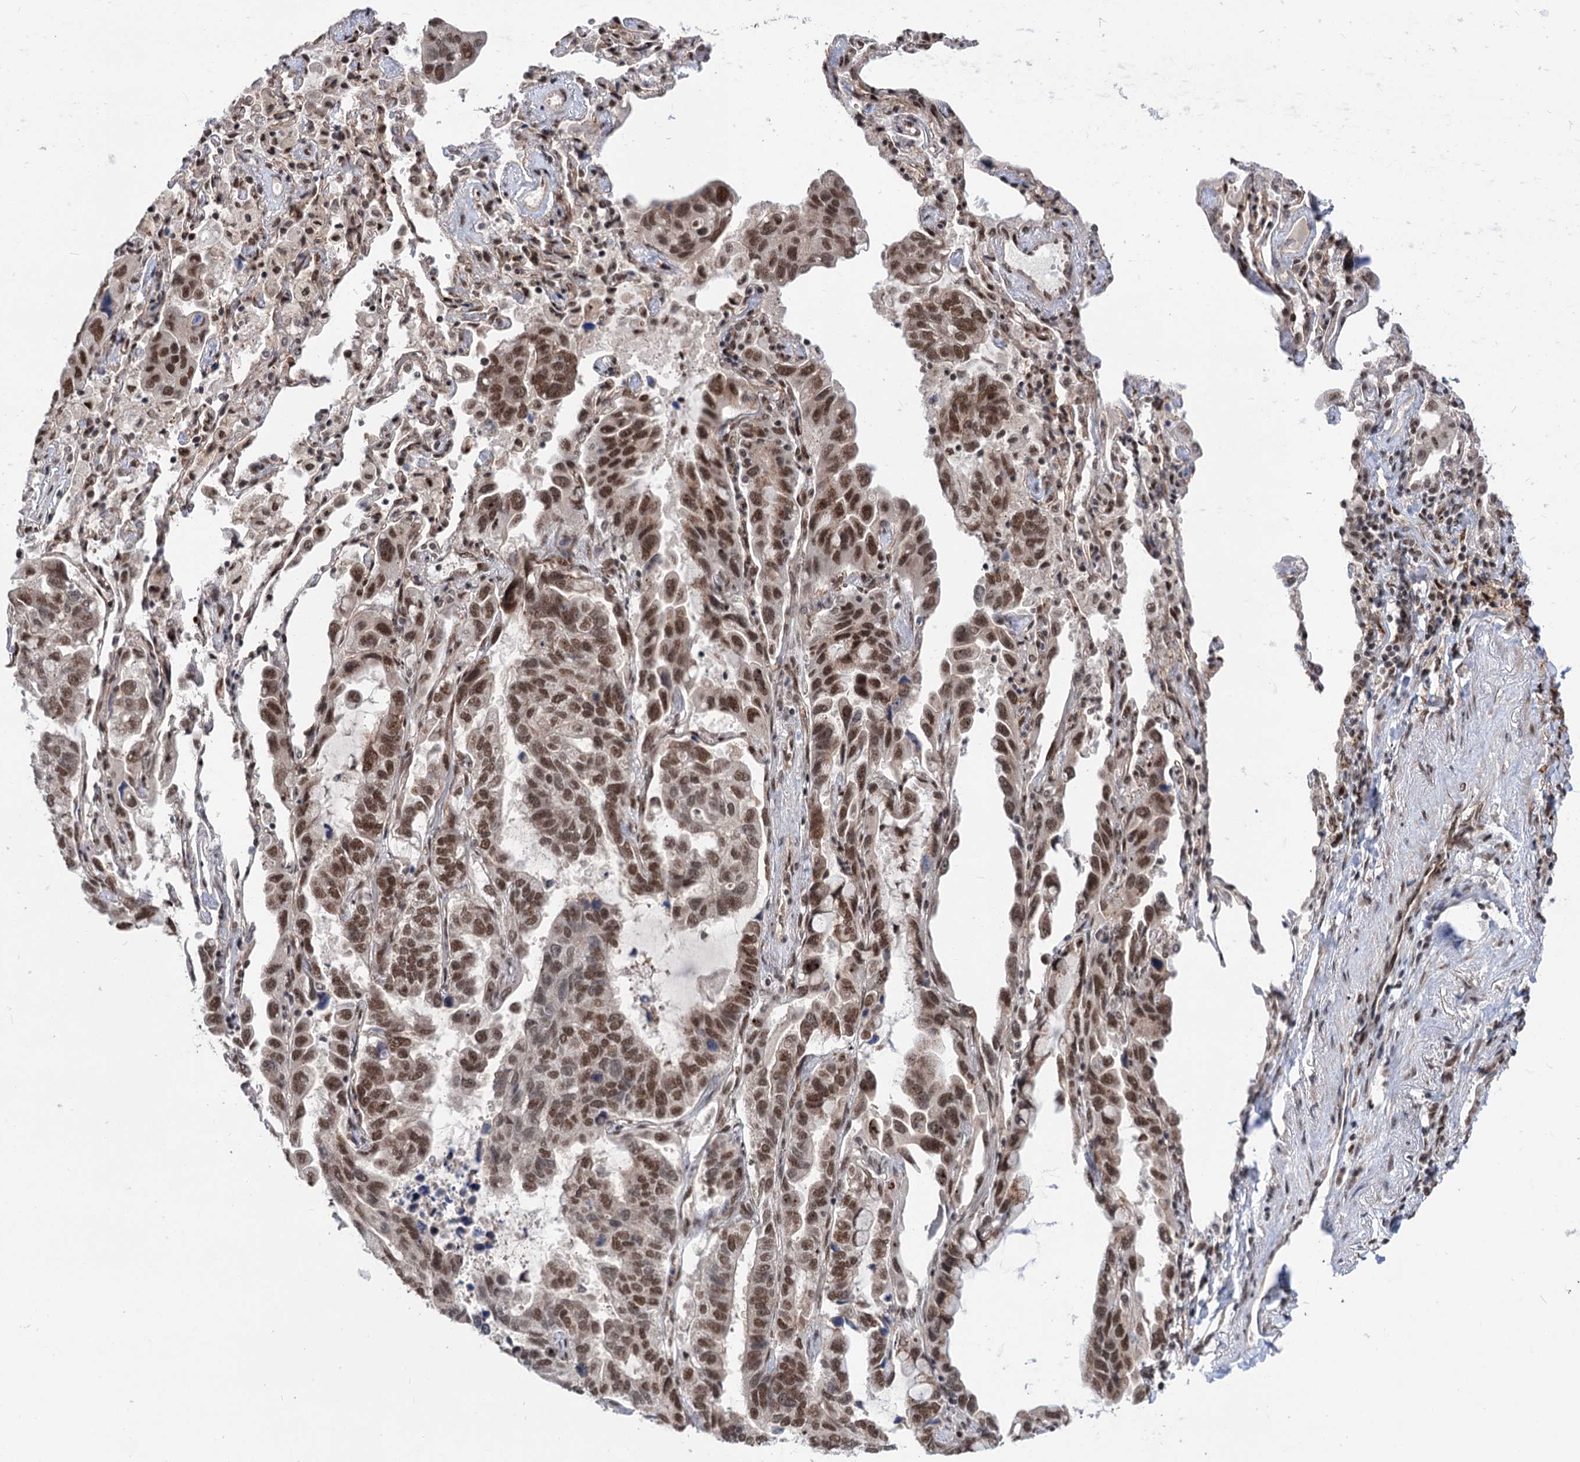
{"staining": {"intensity": "moderate", "quantity": ">75%", "location": "nuclear"}, "tissue": "lung cancer", "cell_type": "Tumor cells", "image_type": "cancer", "snomed": [{"axis": "morphology", "description": "Adenocarcinoma, NOS"}, {"axis": "topography", "description": "Lung"}], "caption": "Immunohistochemical staining of lung adenocarcinoma displays medium levels of moderate nuclear protein staining in about >75% of tumor cells. Using DAB (3,3'-diaminobenzidine) (brown) and hematoxylin (blue) stains, captured at high magnification using brightfield microscopy.", "gene": "MAML1", "patient": {"sex": "male", "age": 64}}